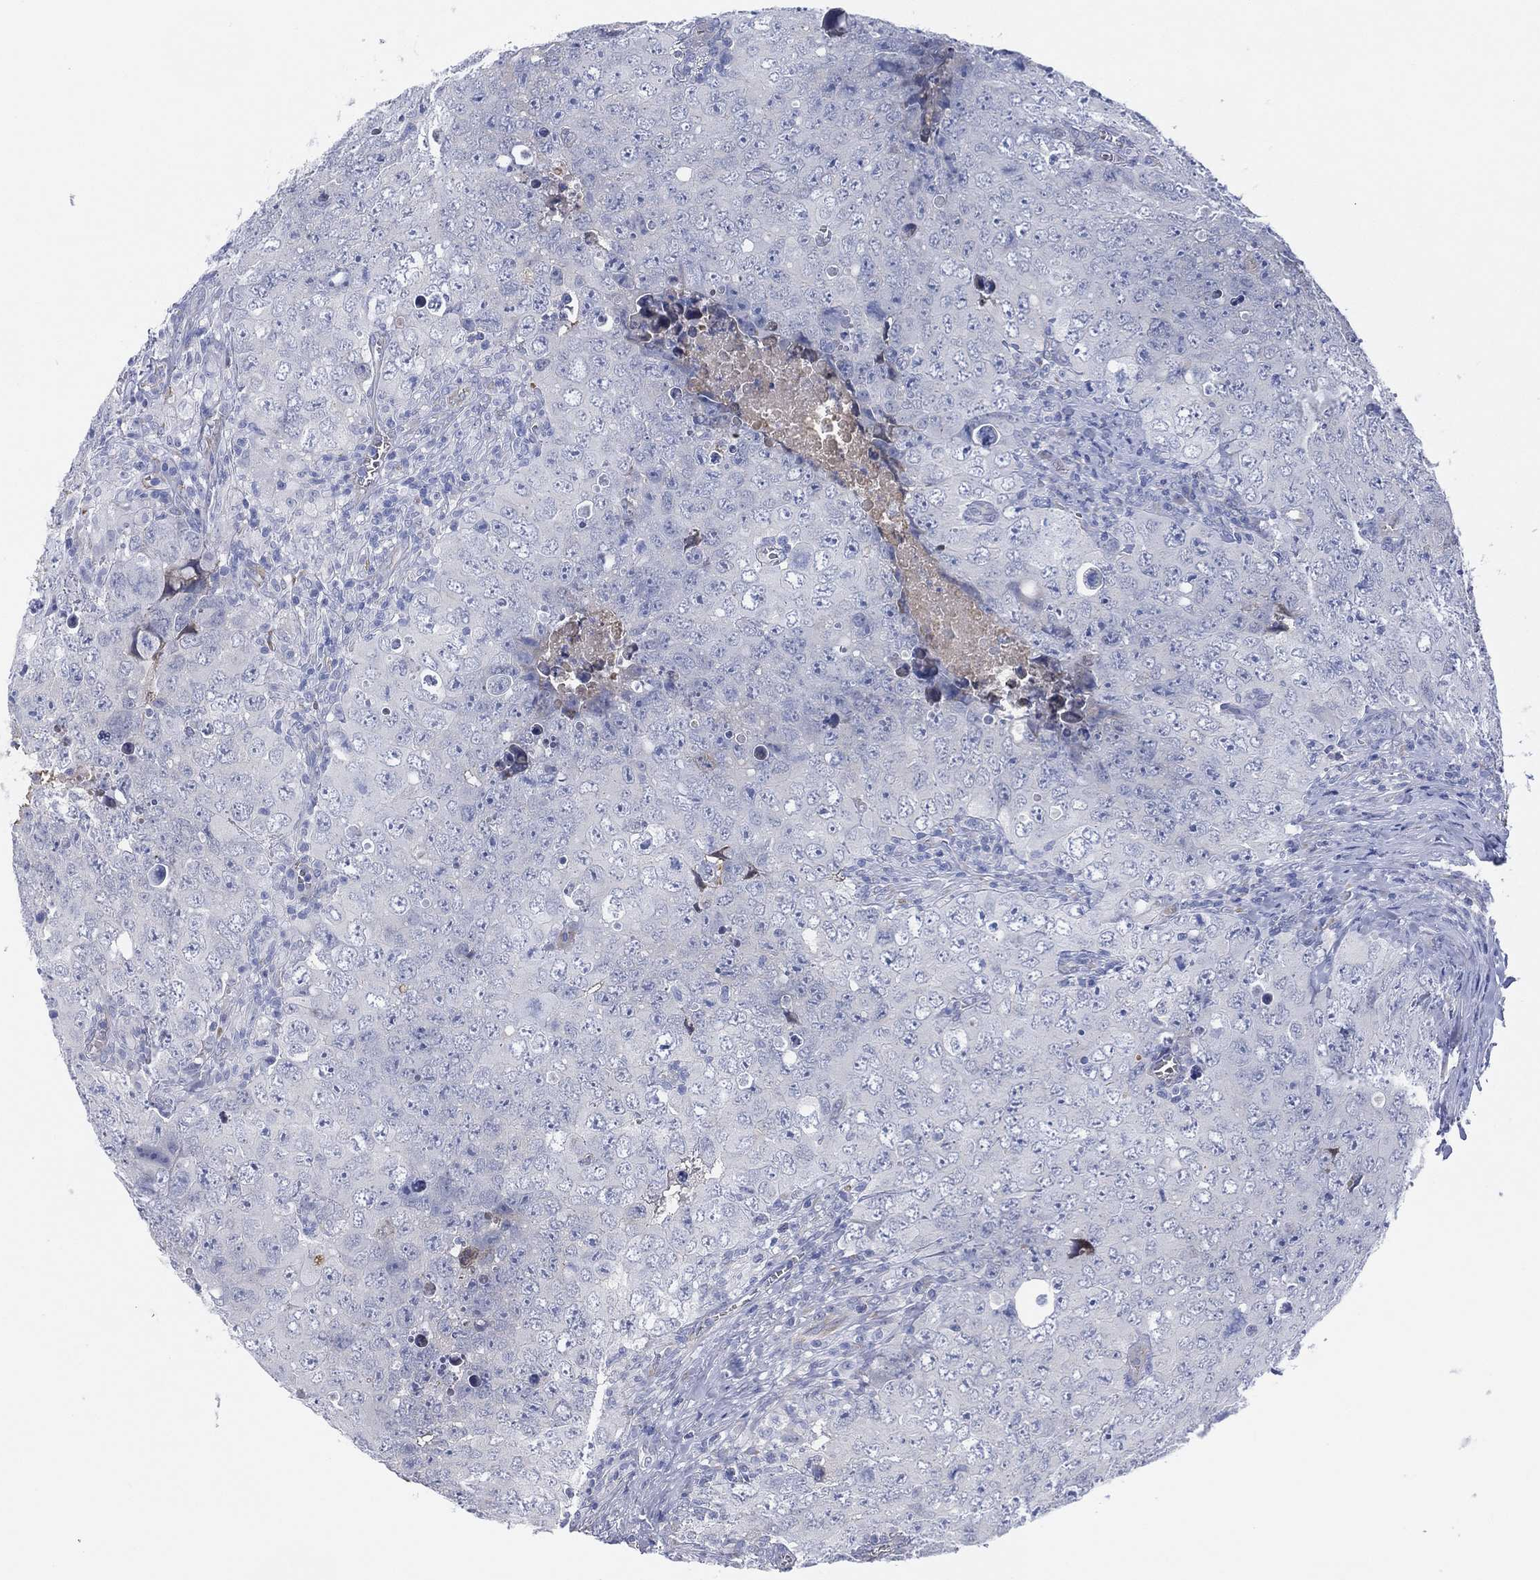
{"staining": {"intensity": "negative", "quantity": "none", "location": "none"}, "tissue": "testis cancer", "cell_type": "Tumor cells", "image_type": "cancer", "snomed": [{"axis": "morphology", "description": "Seminoma, NOS"}, {"axis": "topography", "description": "Testis"}], "caption": "Tumor cells show no significant protein staining in testis cancer (seminoma).", "gene": "MLF1", "patient": {"sex": "male", "age": 34}}